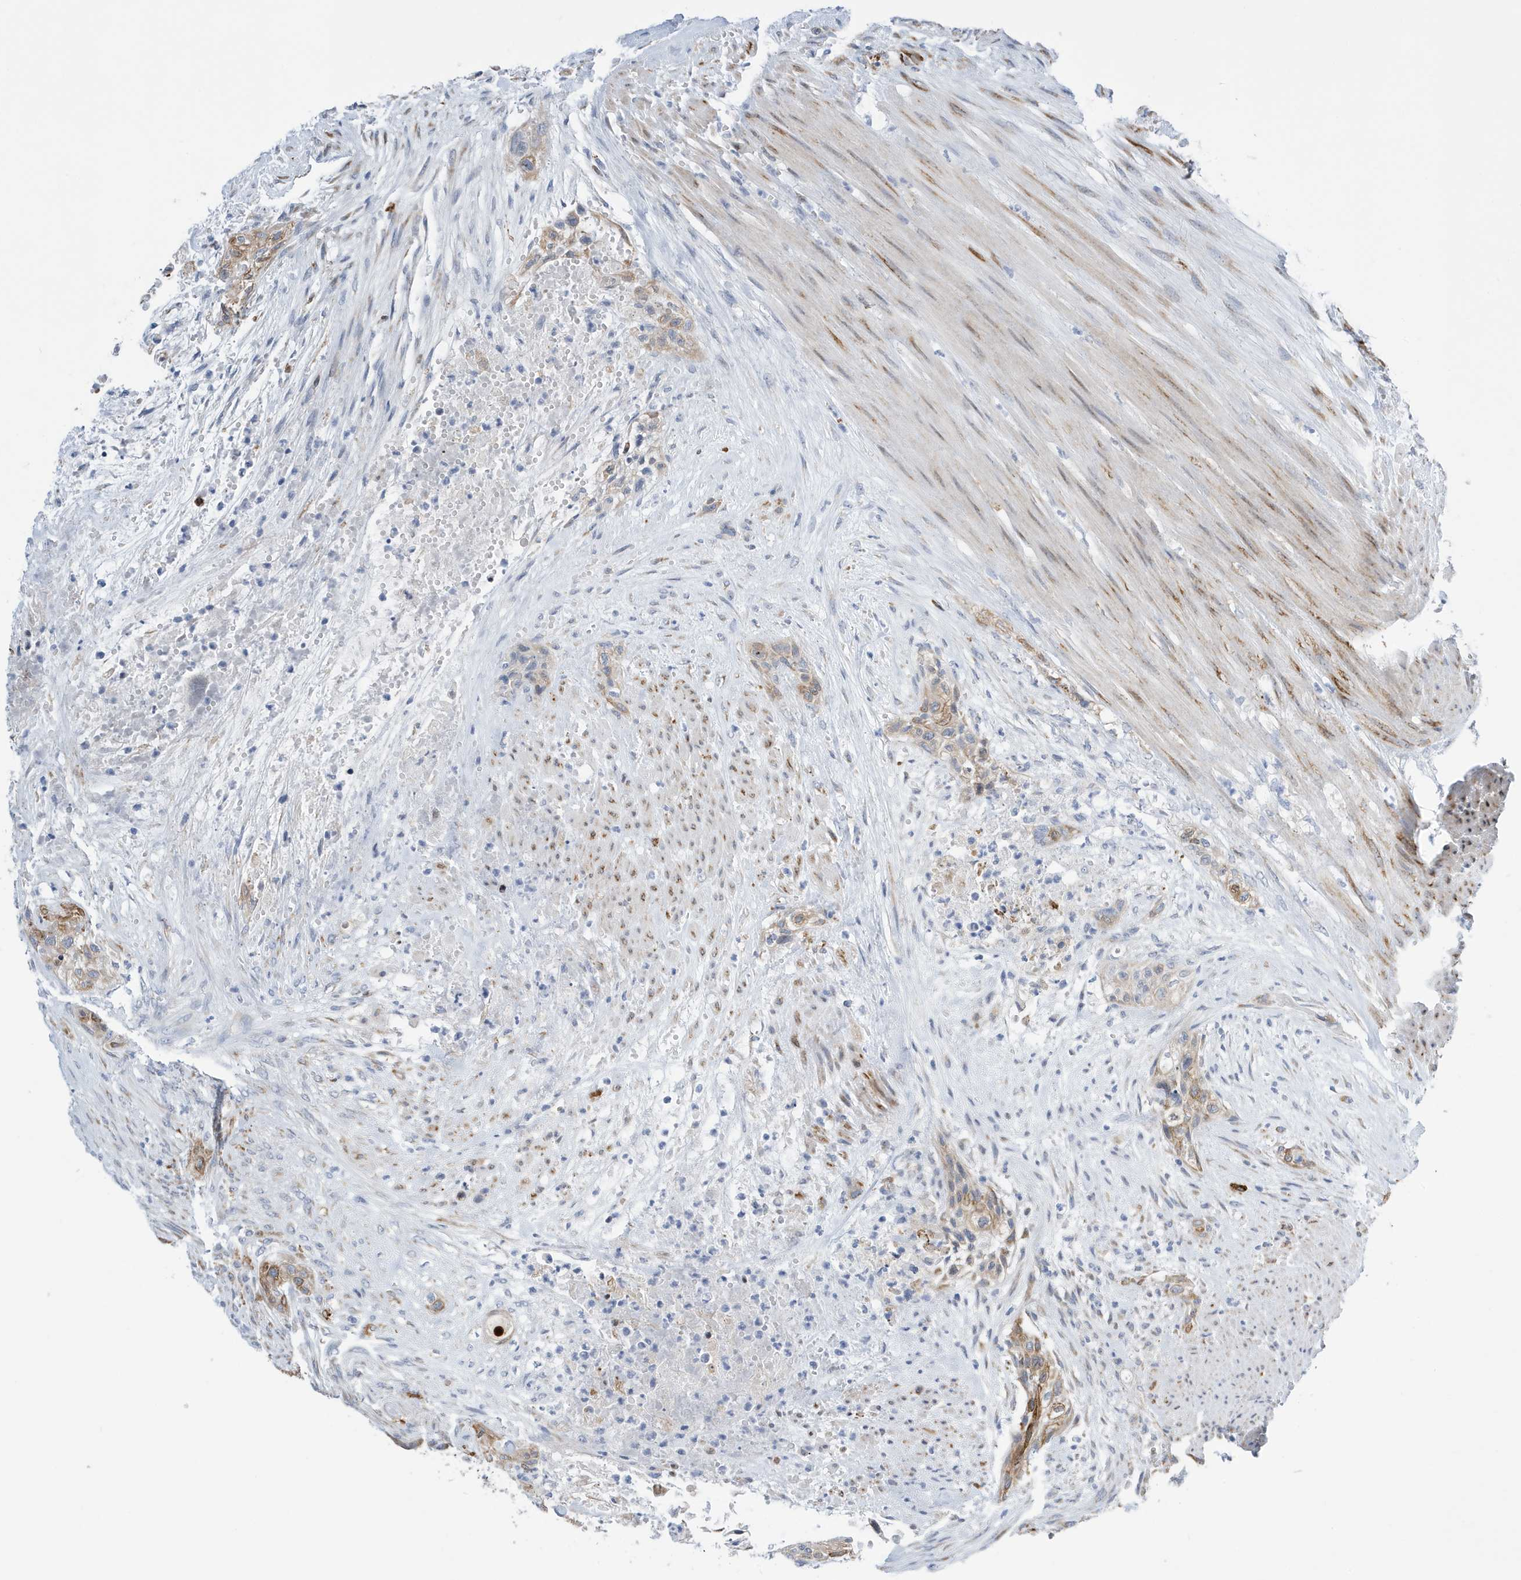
{"staining": {"intensity": "moderate", "quantity": ">75%", "location": "cytoplasmic/membranous"}, "tissue": "urothelial cancer", "cell_type": "Tumor cells", "image_type": "cancer", "snomed": [{"axis": "morphology", "description": "Urothelial carcinoma, High grade"}, {"axis": "topography", "description": "Urinary bladder"}], "caption": "Tumor cells exhibit moderate cytoplasmic/membranous positivity in approximately >75% of cells in urothelial cancer.", "gene": "SEMA3F", "patient": {"sex": "male", "age": 35}}